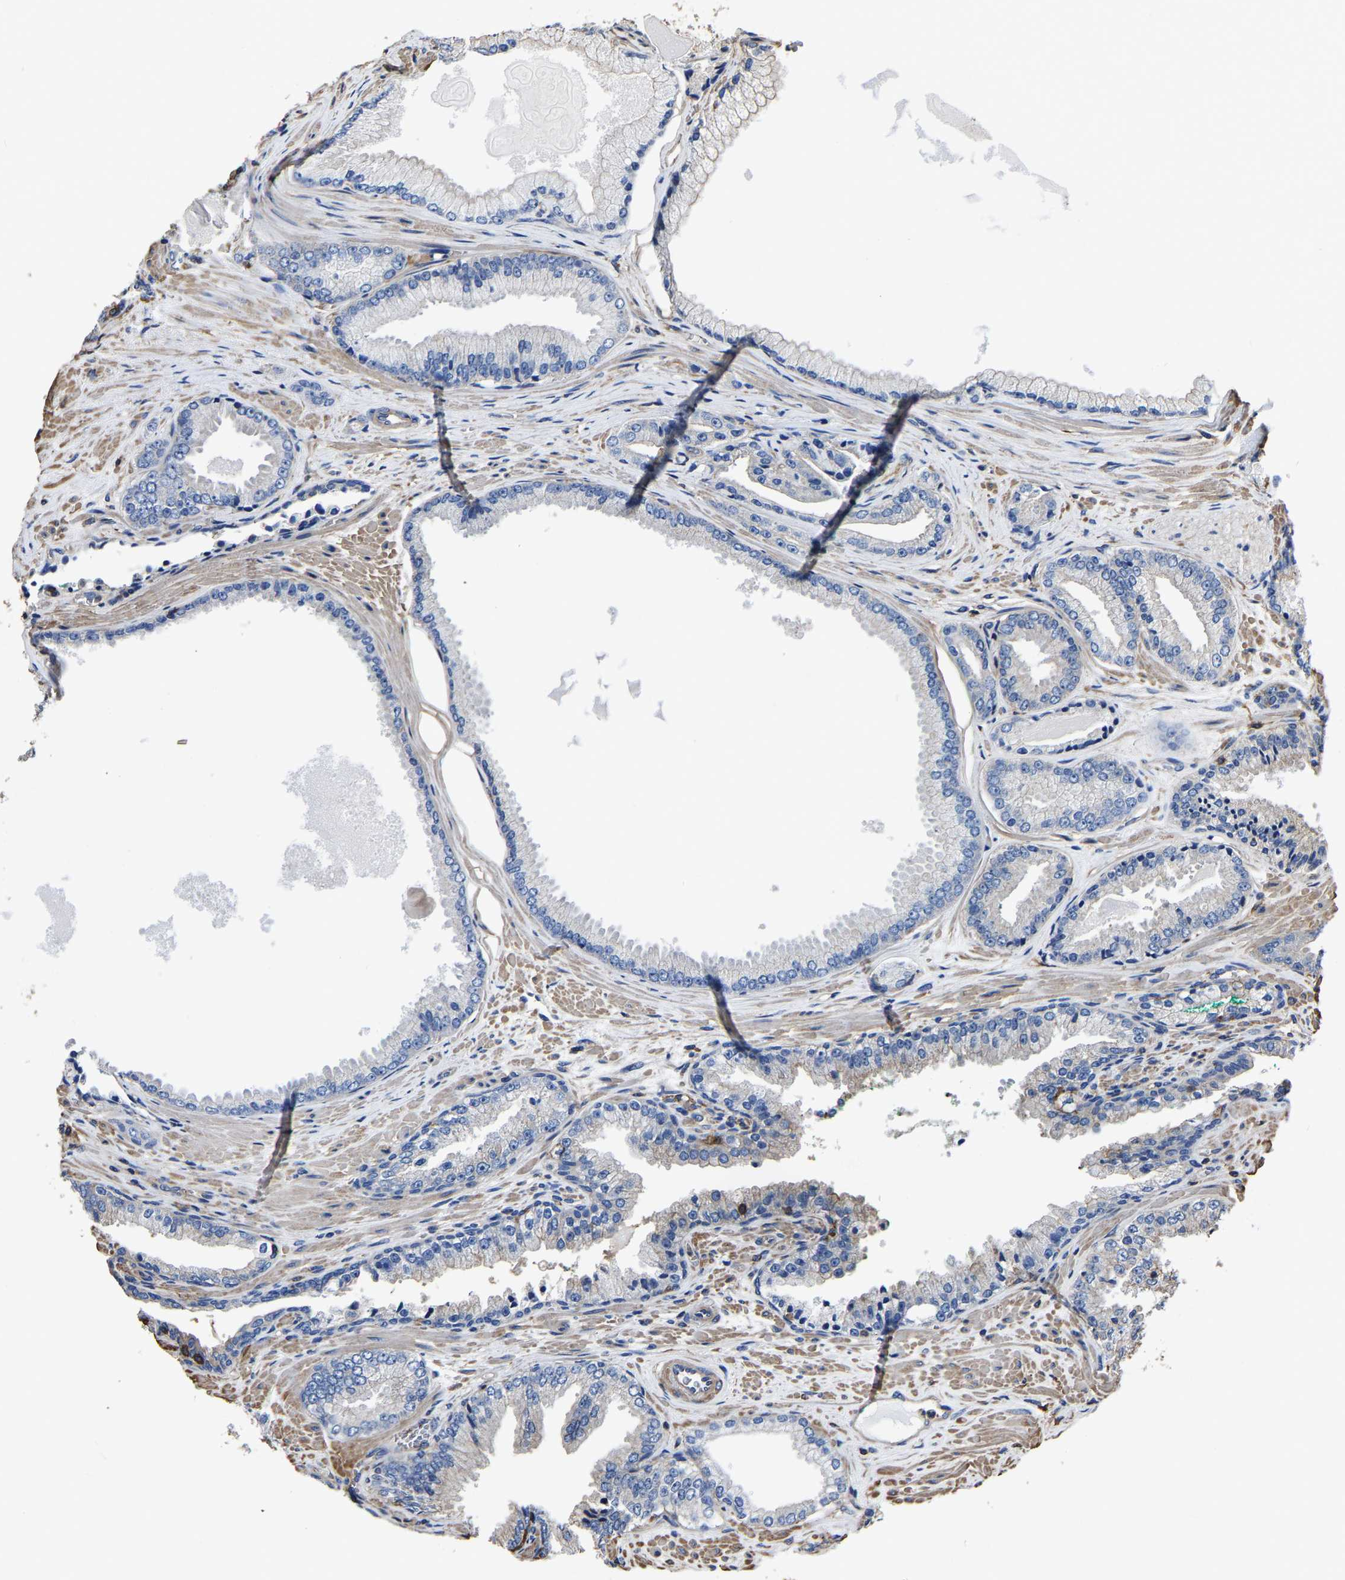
{"staining": {"intensity": "negative", "quantity": "none", "location": "none"}, "tissue": "prostate cancer", "cell_type": "Tumor cells", "image_type": "cancer", "snomed": [{"axis": "morphology", "description": "Adenocarcinoma, High grade"}, {"axis": "topography", "description": "Prostate"}], "caption": "This is a micrograph of immunohistochemistry staining of adenocarcinoma (high-grade) (prostate), which shows no staining in tumor cells. (IHC, brightfield microscopy, high magnification).", "gene": "ARMT1", "patient": {"sex": "male", "age": 71}}